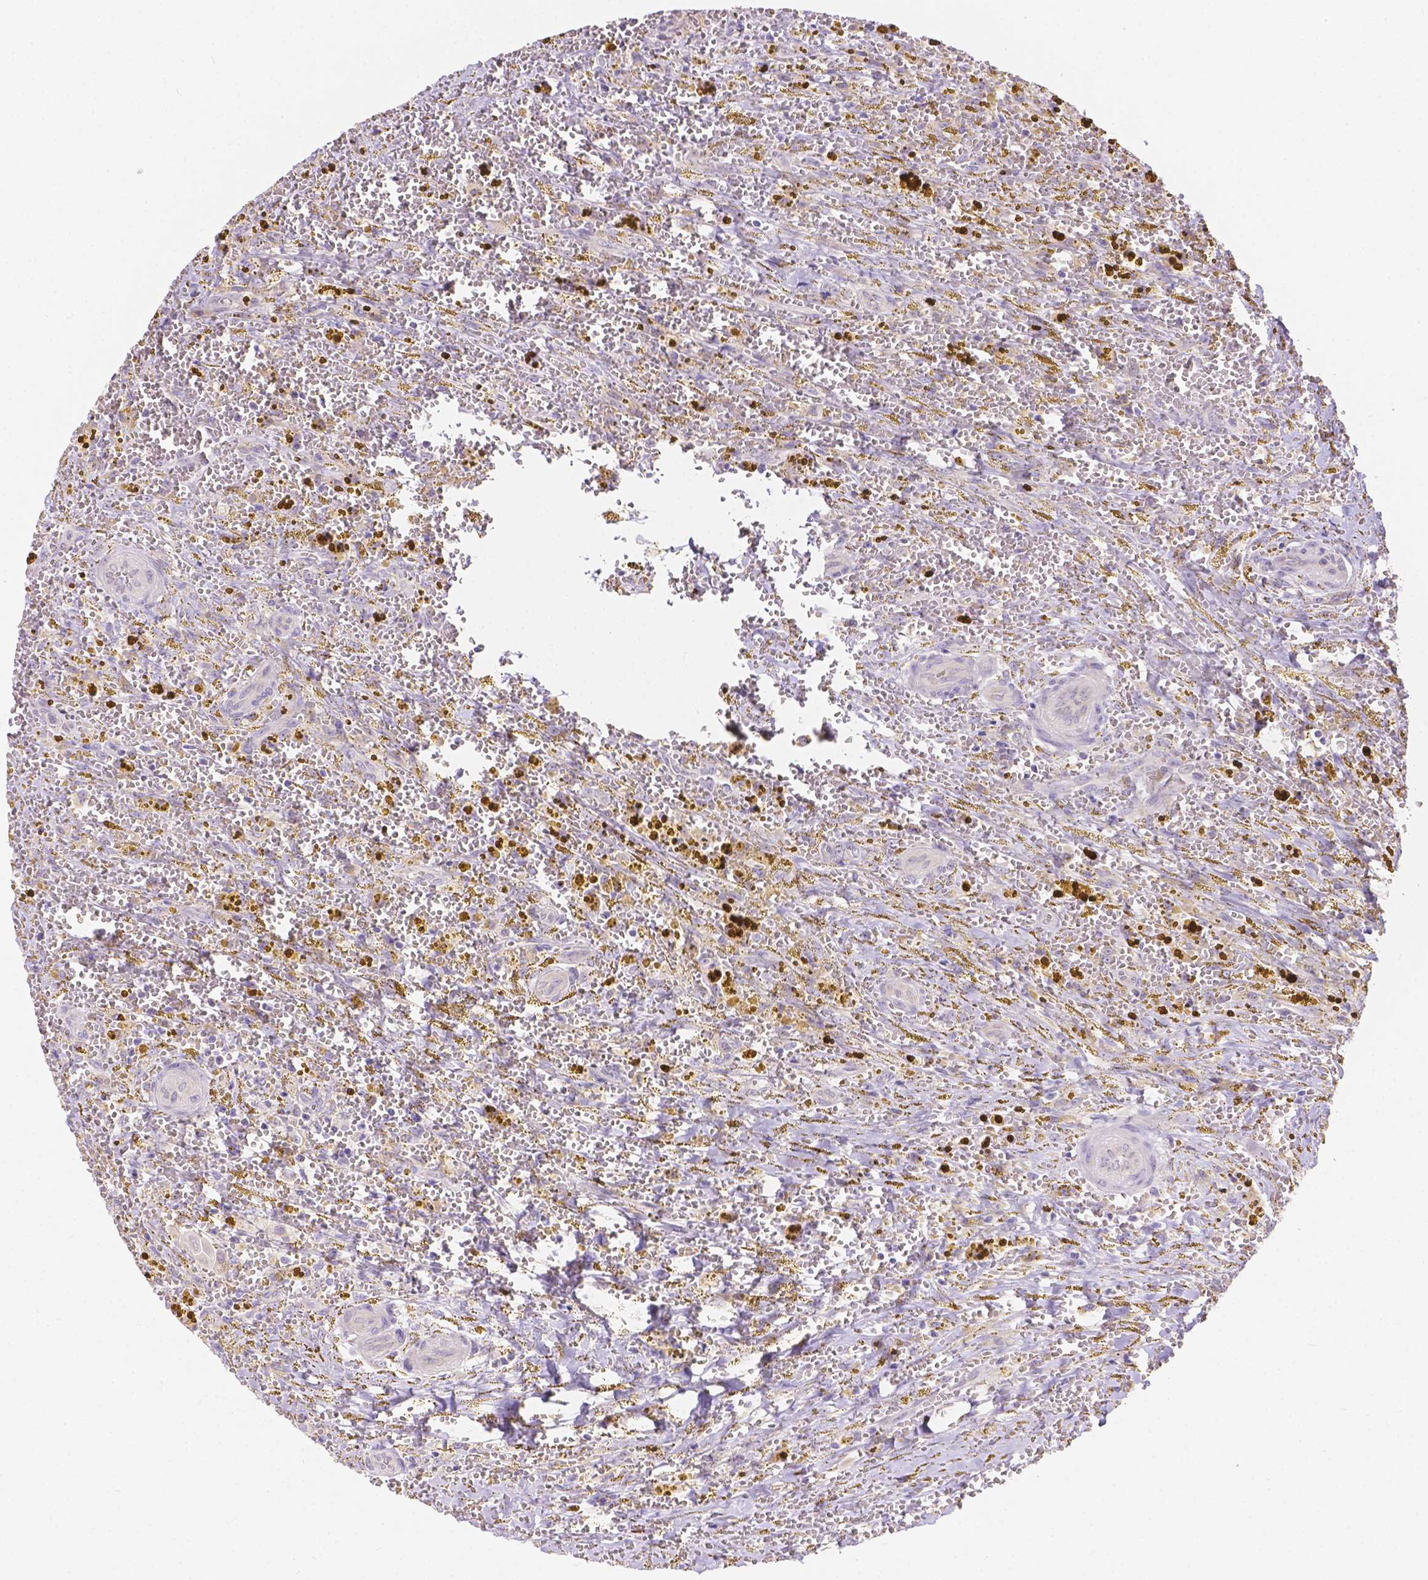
{"staining": {"intensity": "negative", "quantity": "none", "location": "none"}, "tissue": "thyroid cancer", "cell_type": "Tumor cells", "image_type": "cancer", "snomed": [{"axis": "morphology", "description": "Papillary adenocarcinoma, NOS"}, {"axis": "topography", "description": "Thyroid gland"}], "caption": "Protein analysis of papillary adenocarcinoma (thyroid) demonstrates no significant staining in tumor cells. (DAB IHC with hematoxylin counter stain).", "gene": "CD96", "patient": {"sex": "female", "age": 75}}